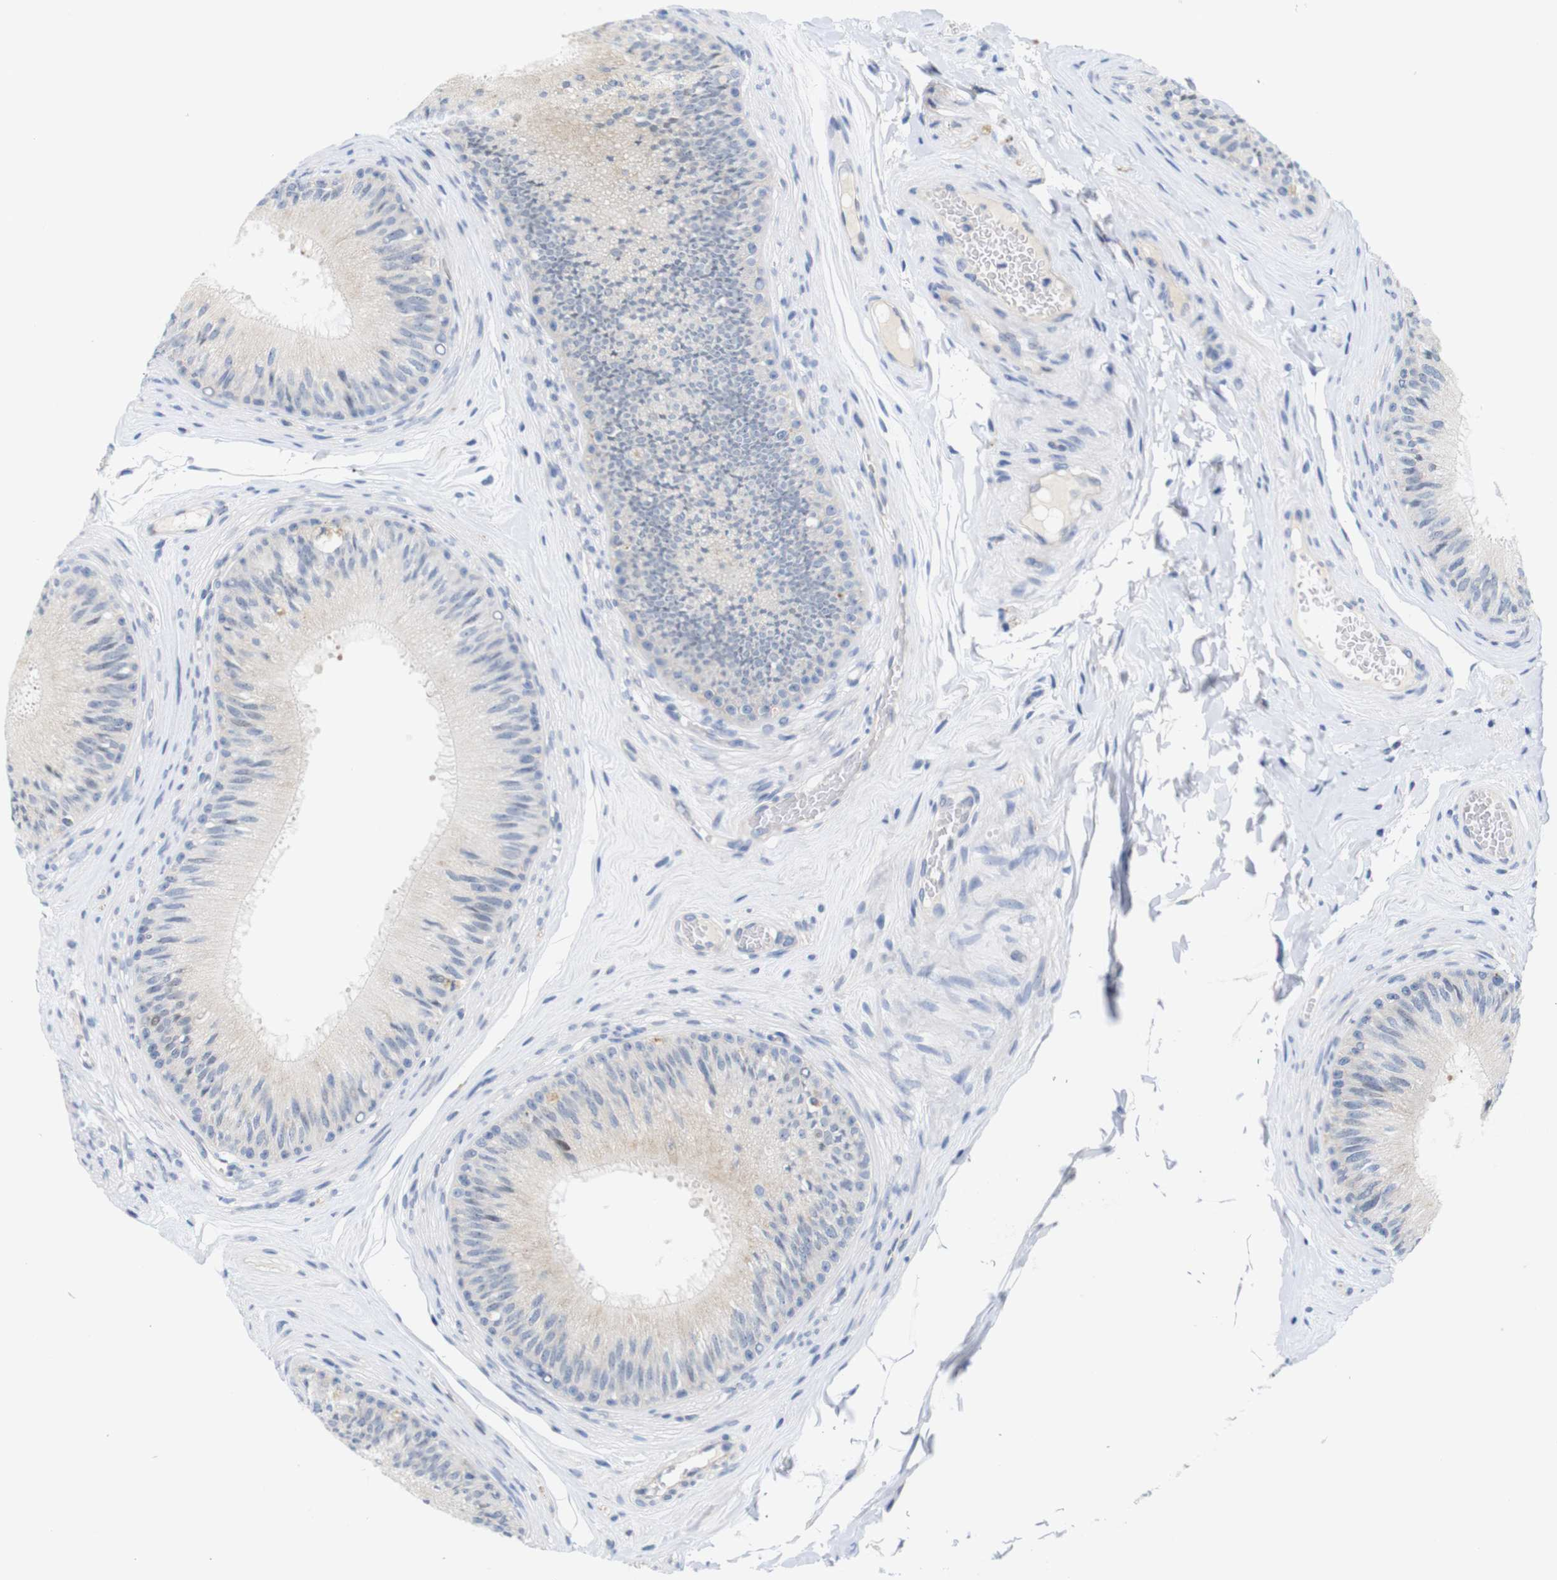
{"staining": {"intensity": "weak", "quantity": "<25%", "location": "cytoplasmic/membranous"}, "tissue": "epididymis", "cell_type": "Glandular cells", "image_type": "normal", "snomed": [{"axis": "morphology", "description": "Normal tissue, NOS"}, {"axis": "topography", "description": "Testis"}, {"axis": "topography", "description": "Epididymis"}], "caption": "Normal epididymis was stained to show a protein in brown. There is no significant staining in glandular cells. Nuclei are stained in blue.", "gene": "ITGA5", "patient": {"sex": "male", "age": 36}}